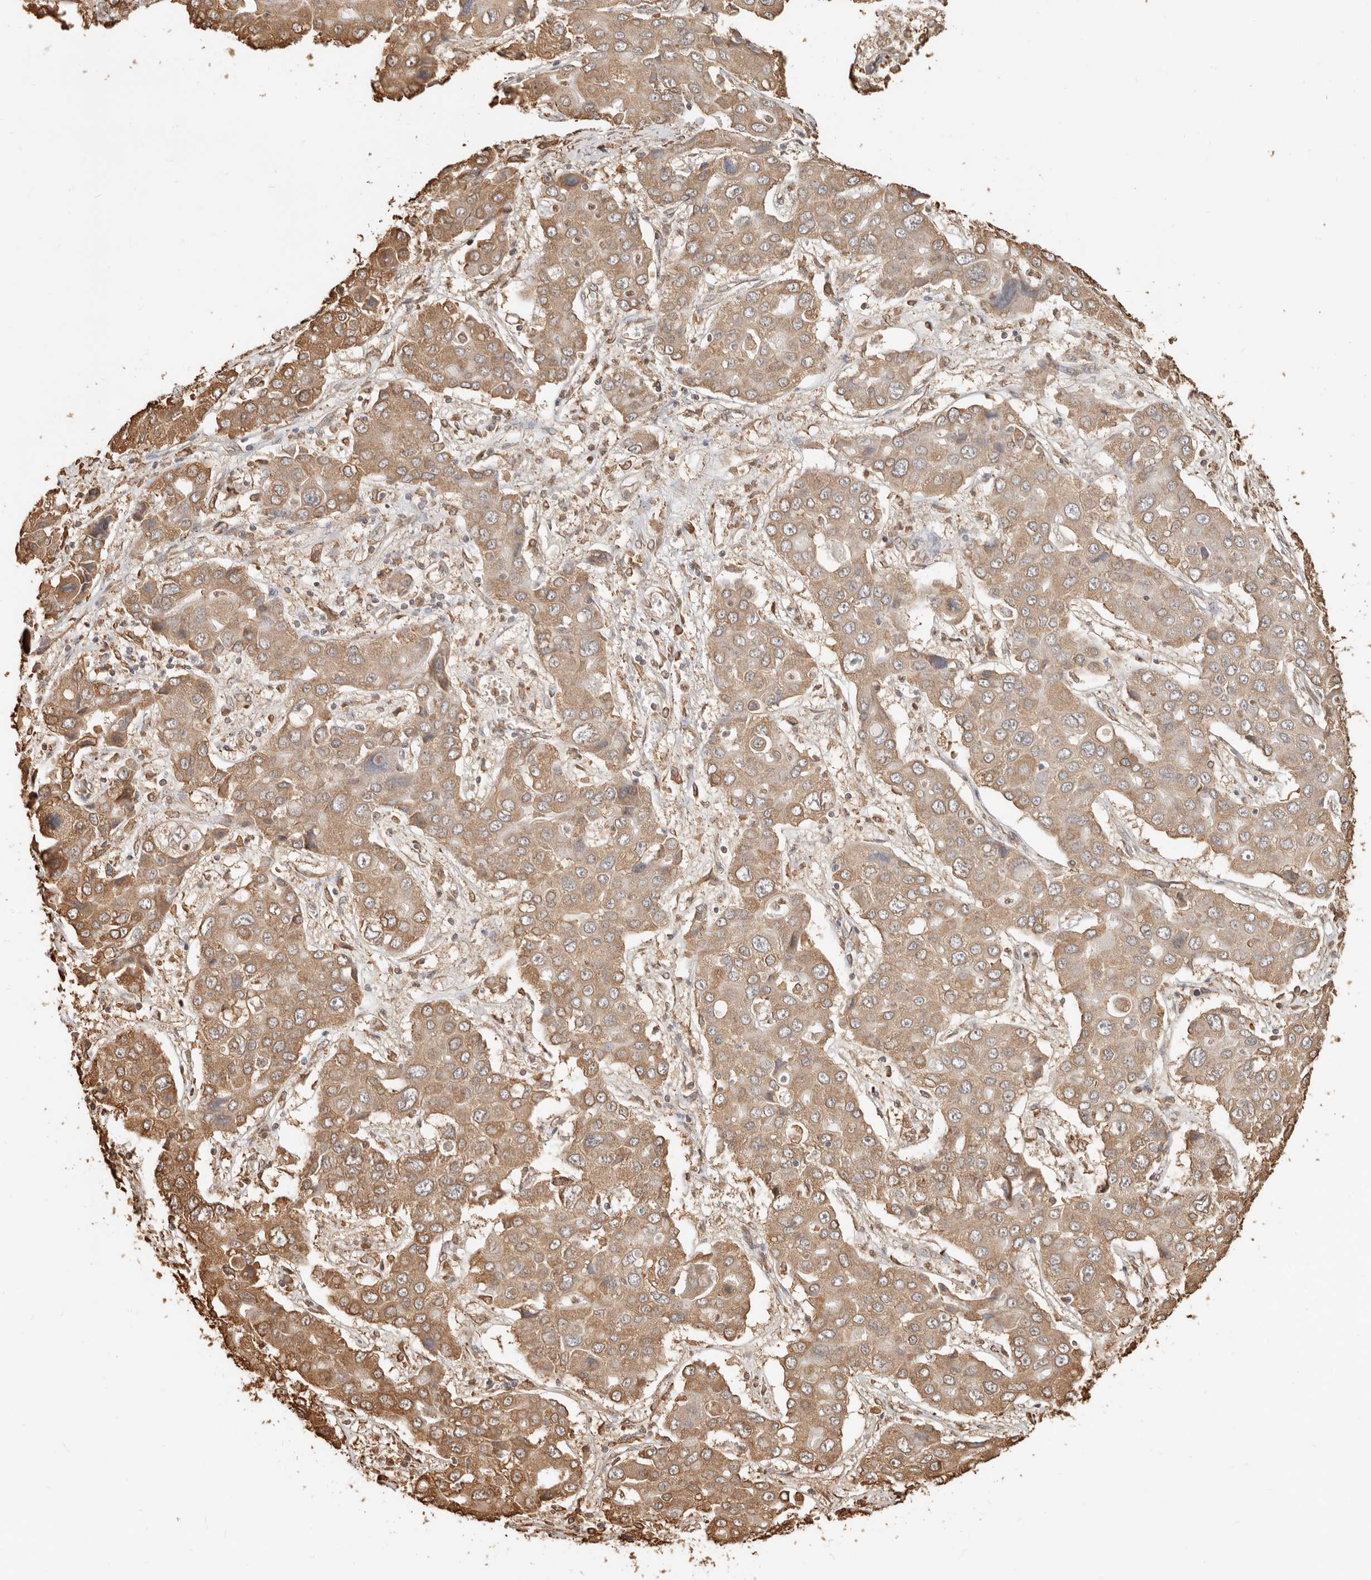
{"staining": {"intensity": "moderate", "quantity": ">75%", "location": "cytoplasmic/membranous"}, "tissue": "liver cancer", "cell_type": "Tumor cells", "image_type": "cancer", "snomed": [{"axis": "morphology", "description": "Cholangiocarcinoma"}, {"axis": "topography", "description": "Liver"}], "caption": "Liver cancer stained for a protein (brown) reveals moderate cytoplasmic/membranous positive expression in about >75% of tumor cells.", "gene": "ARHGEF10L", "patient": {"sex": "male", "age": 67}}